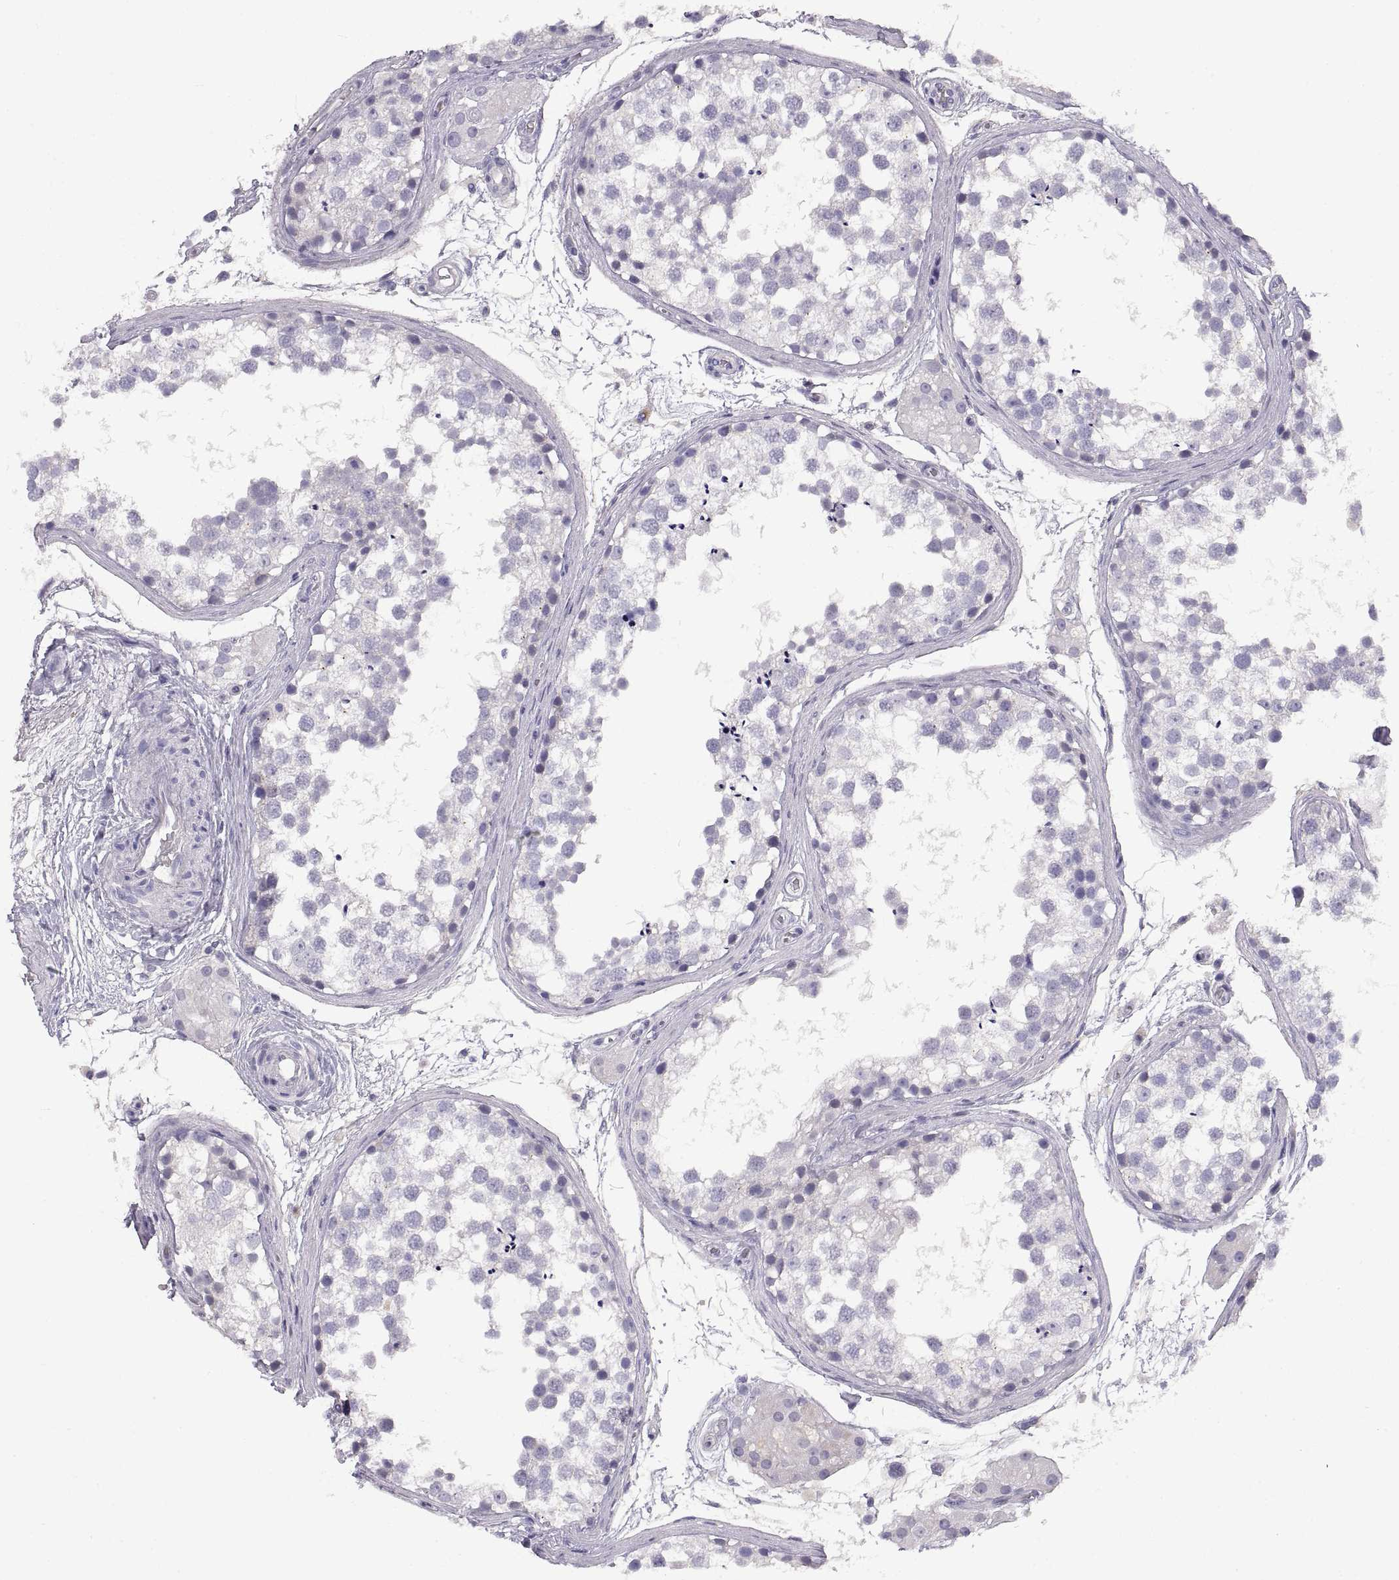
{"staining": {"intensity": "negative", "quantity": "none", "location": "none"}, "tissue": "testis", "cell_type": "Cells in seminiferous ducts", "image_type": "normal", "snomed": [{"axis": "morphology", "description": "Normal tissue, NOS"}, {"axis": "morphology", "description": "Seminoma, NOS"}, {"axis": "topography", "description": "Testis"}], "caption": "Immunohistochemistry of benign testis demonstrates no expression in cells in seminiferous ducts. (DAB (3,3'-diaminobenzidine) immunohistochemistry (IHC) with hematoxylin counter stain).", "gene": "CRYBB3", "patient": {"sex": "male", "age": 65}}